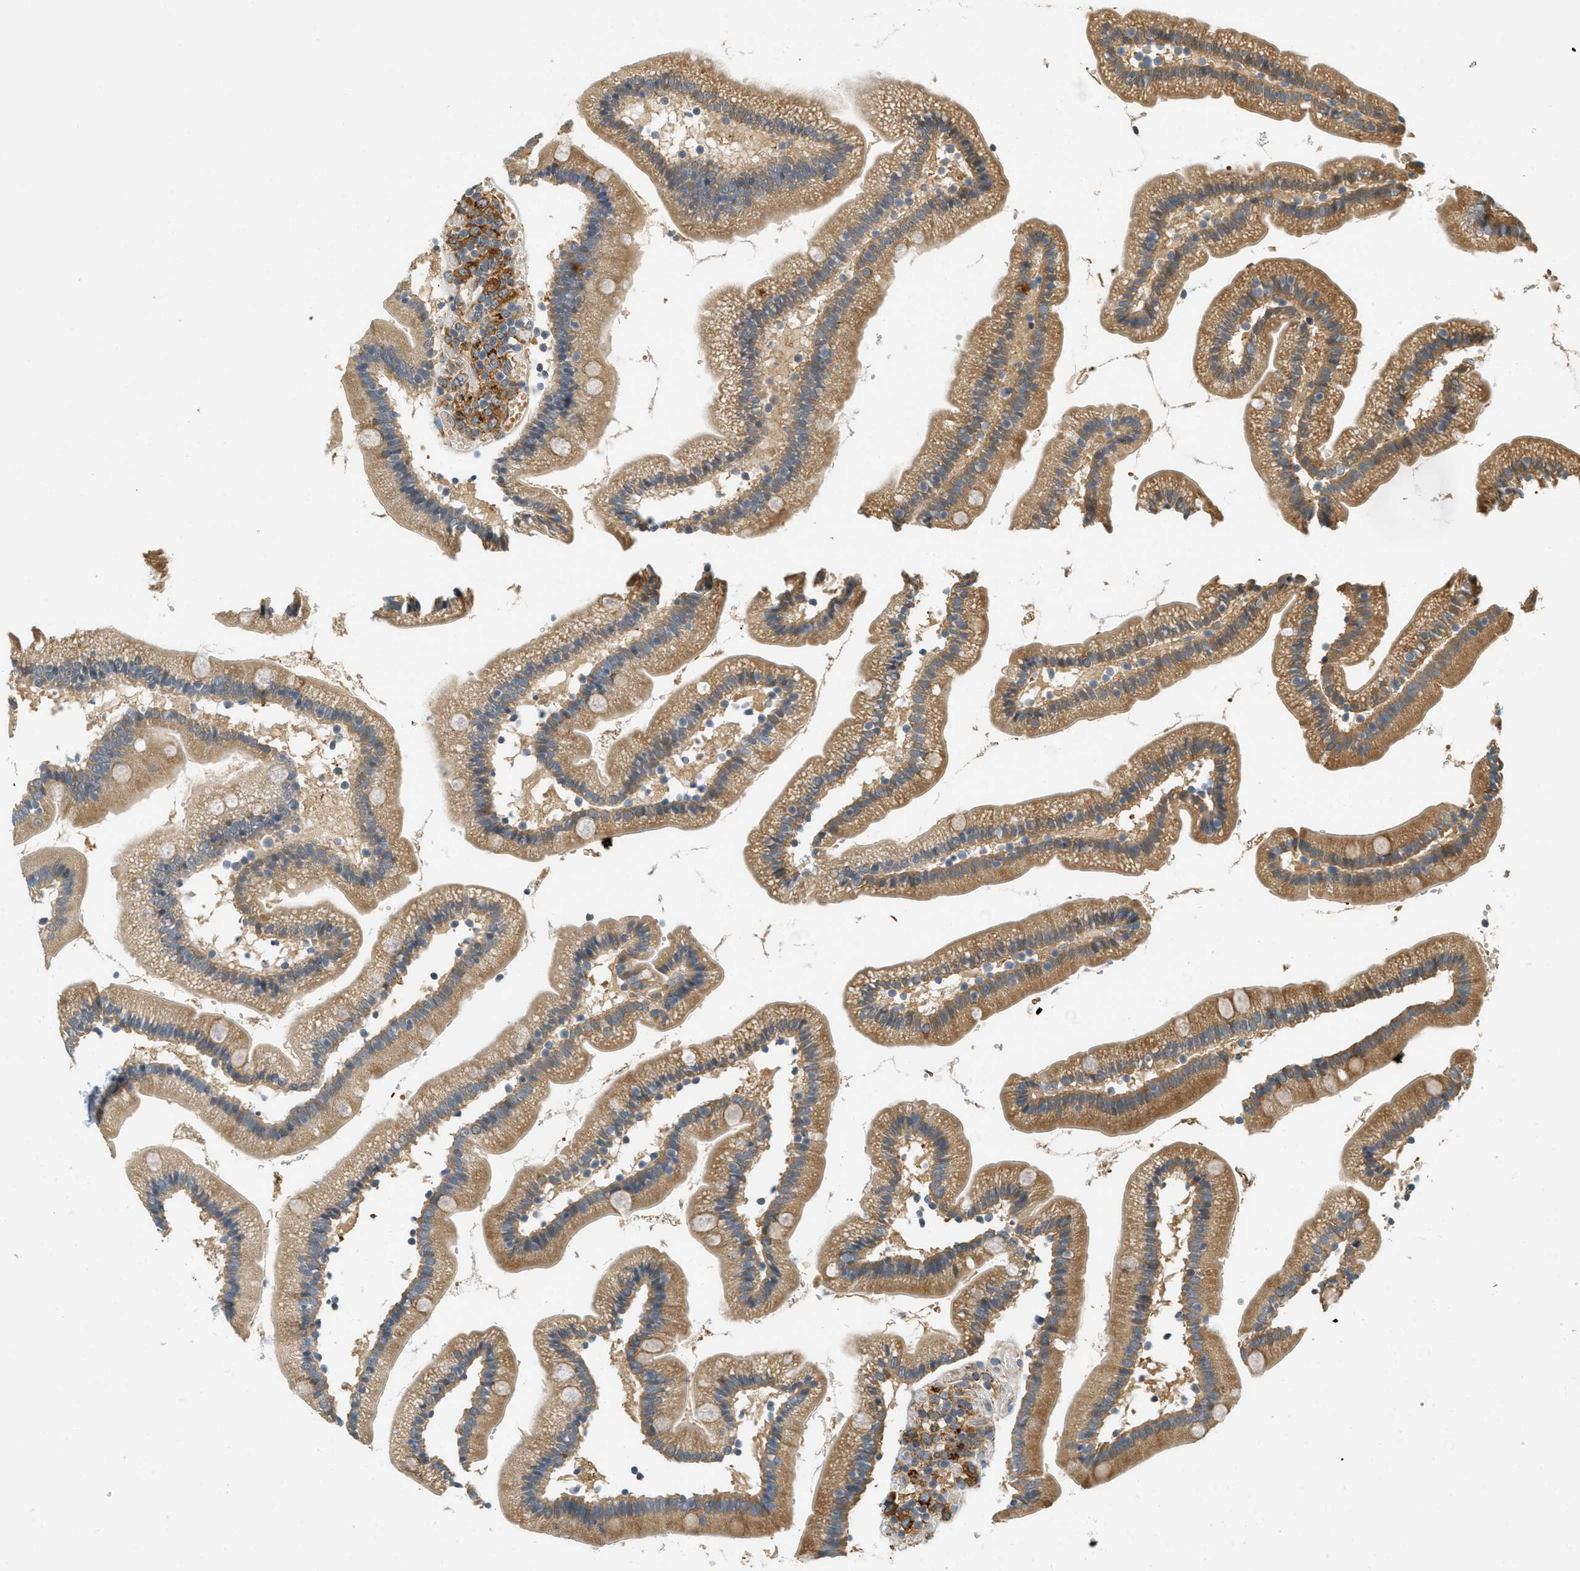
{"staining": {"intensity": "moderate", "quantity": ">75%", "location": "cytoplasmic/membranous"}, "tissue": "duodenum", "cell_type": "Glandular cells", "image_type": "normal", "snomed": [{"axis": "morphology", "description": "Normal tissue, NOS"}, {"axis": "topography", "description": "Duodenum"}], "caption": "This histopathology image shows normal duodenum stained with immunohistochemistry (IHC) to label a protein in brown. The cytoplasmic/membranous of glandular cells show moderate positivity for the protein. Nuclei are counter-stained blue.", "gene": "PDK1", "patient": {"sex": "male", "age": 66}}